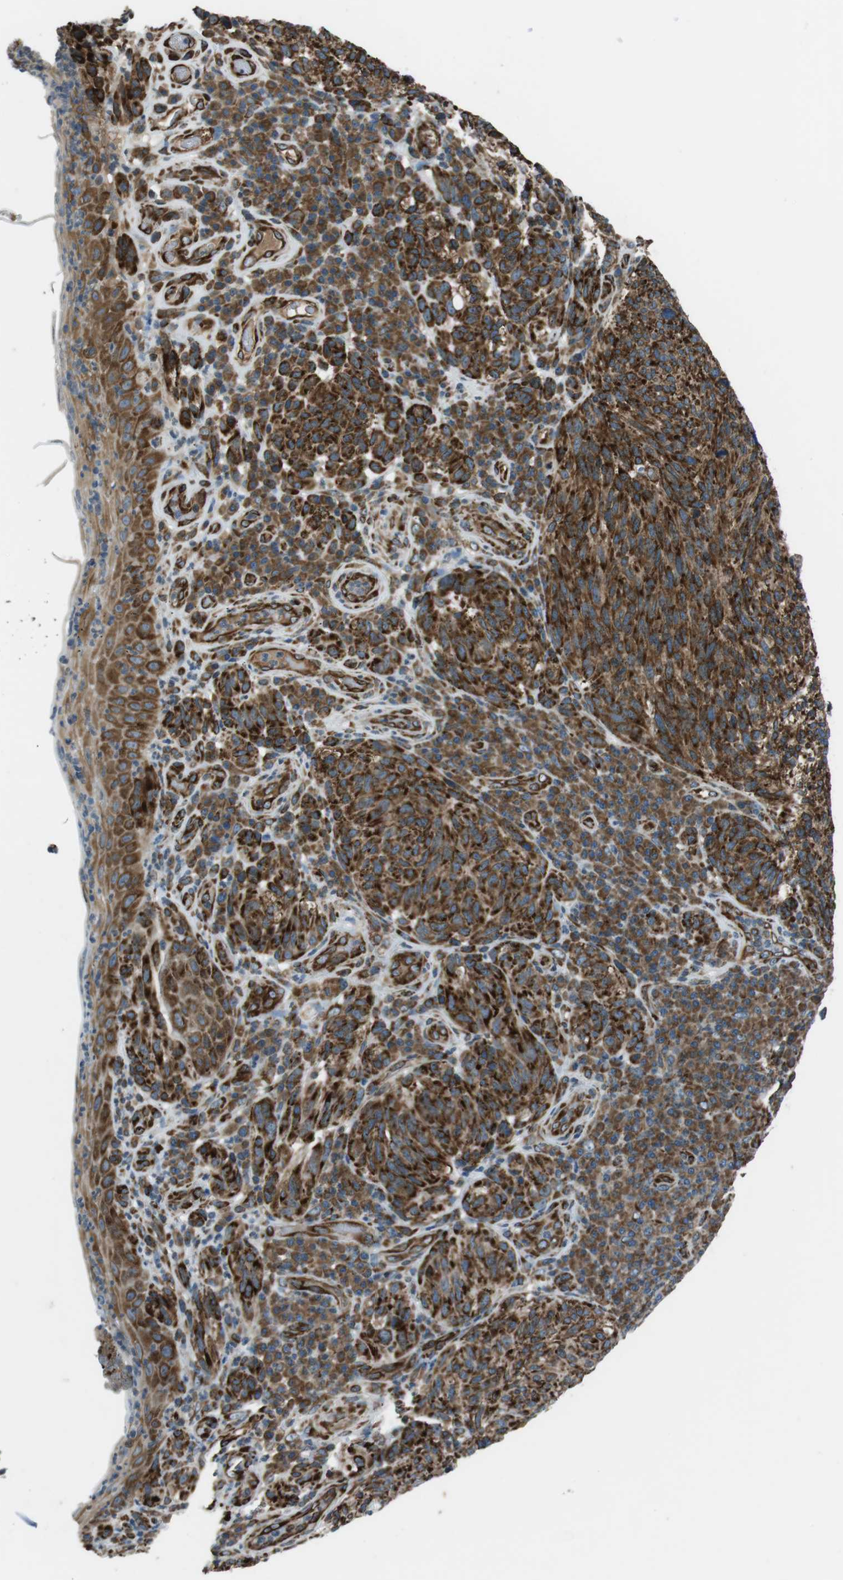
{"staining": {"intensity": "strong", "quantity": ">75%", "location": "cytoplasmic/membranous"}, "tissue": "melanoma", "cell_type": "Tumor cells", "image_type": "cancer", "snomed": [{"axis": "morphology", "description": "Malignant melanoma, NOS"}, {"axis": "topography", "description": "Skin"}], "caption": "Human melanoma stained with a protein marker exhibits strong staining in tumor cells.", "gene": "KTN1", "patient": {"sex": "female", "age": 73}}